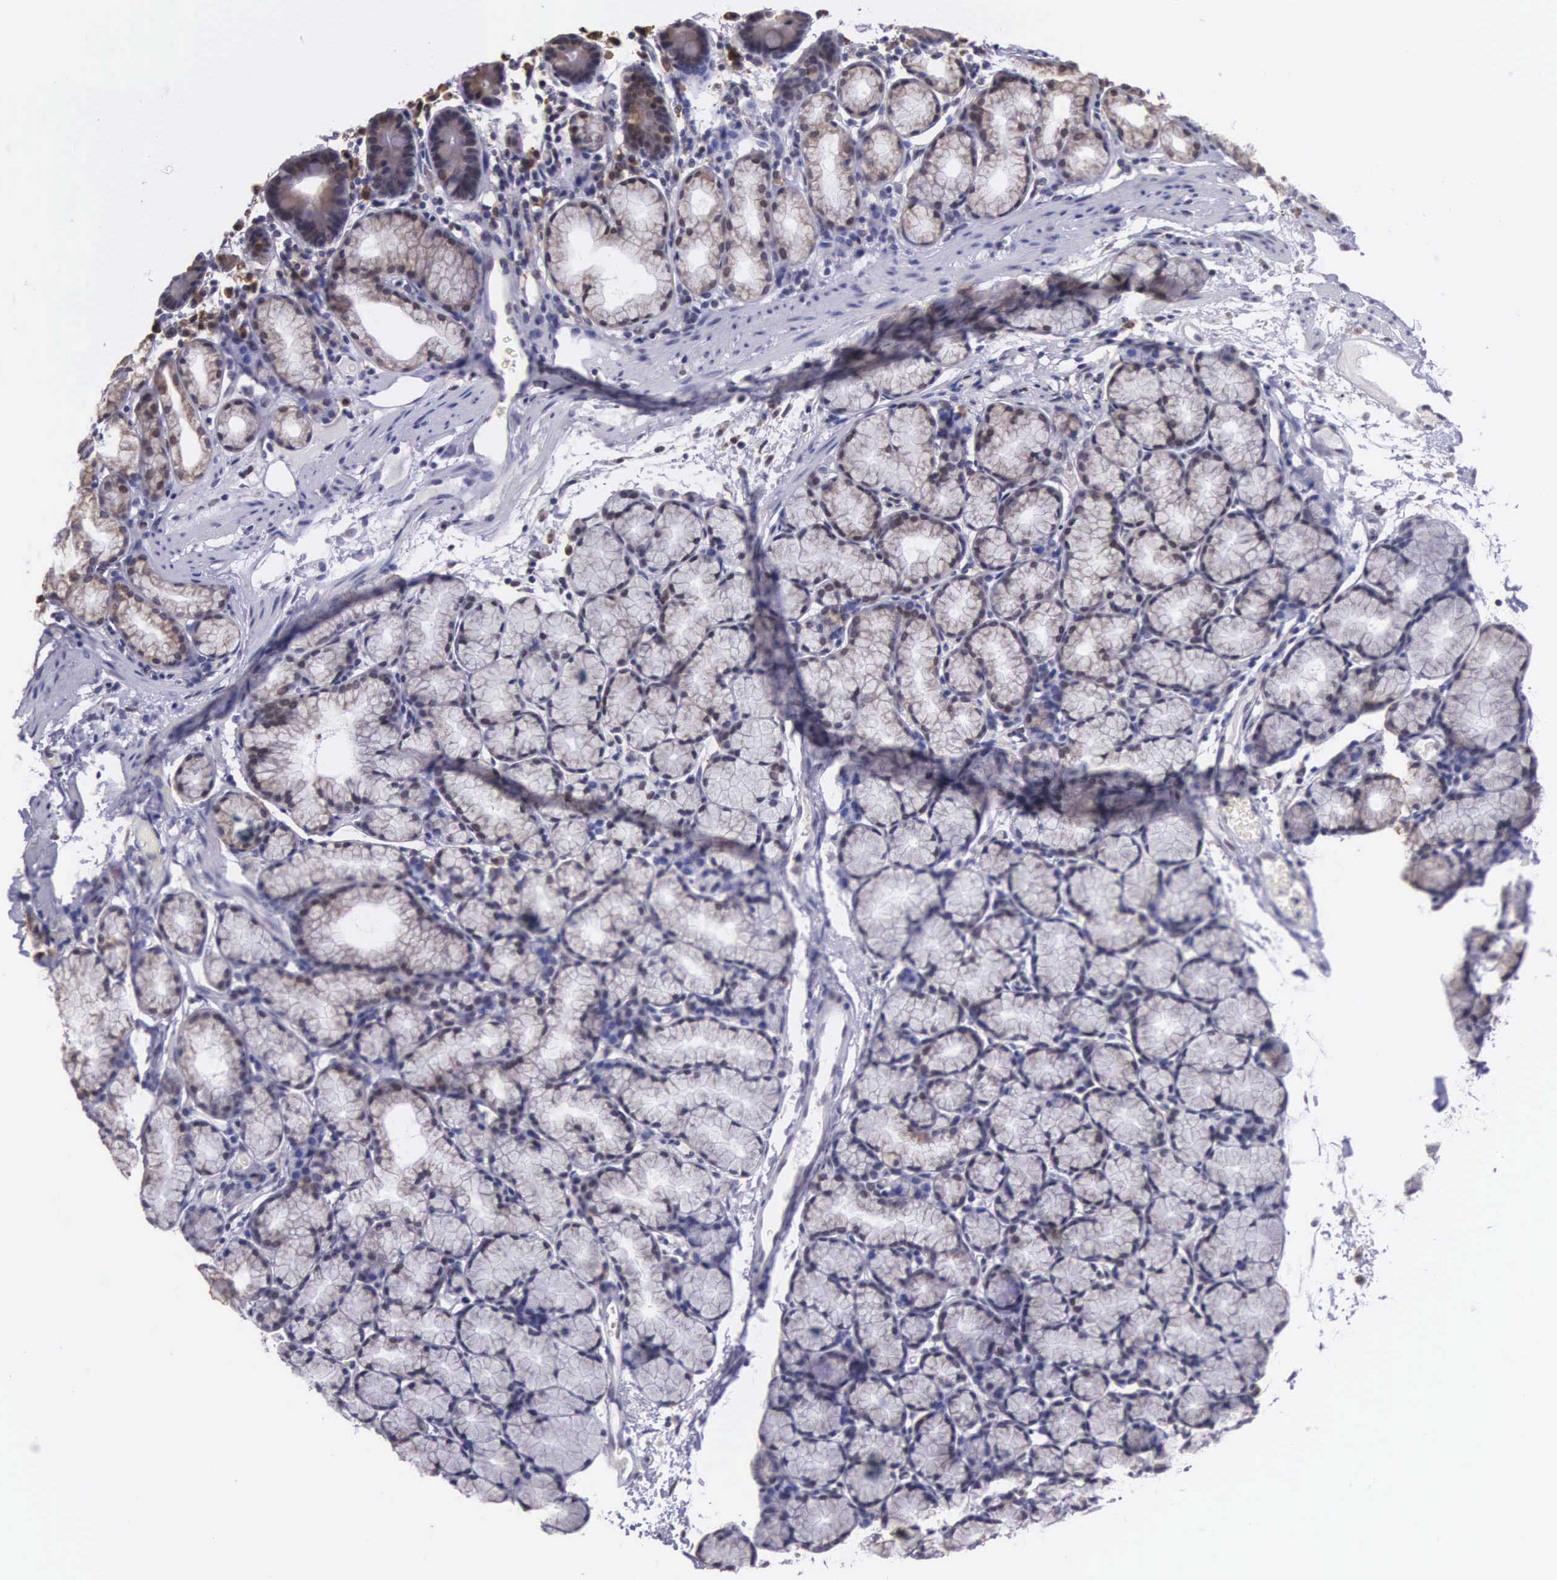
{"staining": {"intensity": "weak", "quantity": "25%-75%", "location": "cytoplasmic/membranous"}, "tissue": "duodenum", "cell_type": "Glandular cells", "image_type": "normal", "snomed": [{"axis": "morphology", "description": "Normal tissue, NOS"}, {"axis": "topography", "description": "Duodenum"}], "caption": "Protein staining demonstrates weak cytoplasmic/membranous positivity in approximately 25%-75% of glandular cells in normal duodenum. (Brightfield microscopy of DAB IHC at high magnification).", "gene": "SLC25A21", "patient": {"sex": "female", "age": 48}}